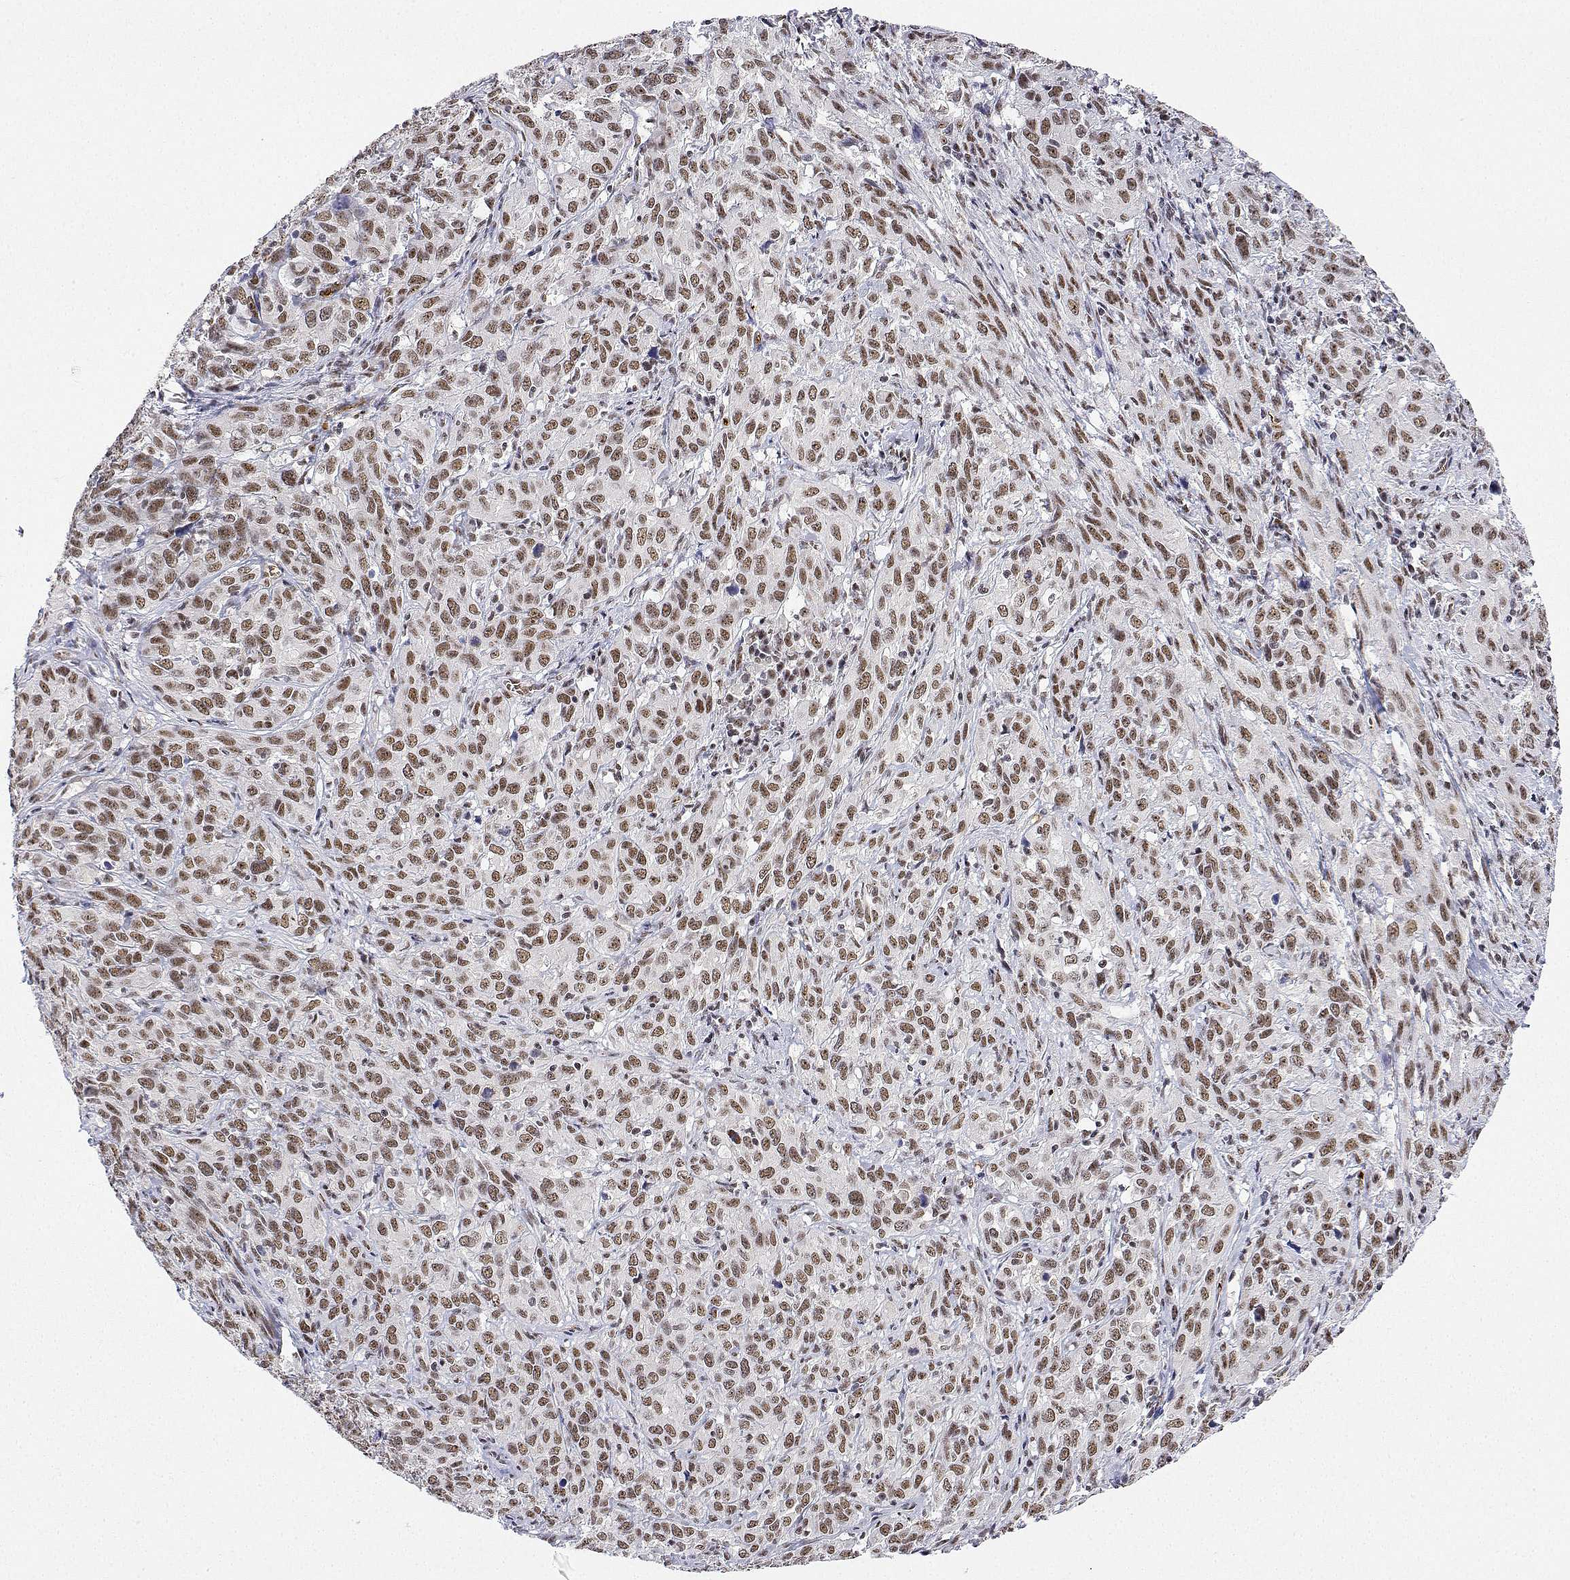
{"staining": {"intensity": "moderate", "quantity": ">75%", "location": "nuclear"}, "tissue": "cervical cancer", "cell_type": "Tumor cells", "image_type": "cancer", "snomed": [{"axis": "morphology", "description": "Squamous cell carcinoma, NOS"}, {"axis": "topography", "description": "Cervix"}], "caption": "Cervical squamous cell carcinoma tissue shows moderate nuclear staining in about >75% of tumor cells, visualized by immunohistochemistry.", "gene": "ADAR", "patient": {"sex": "female", "age": 51}}